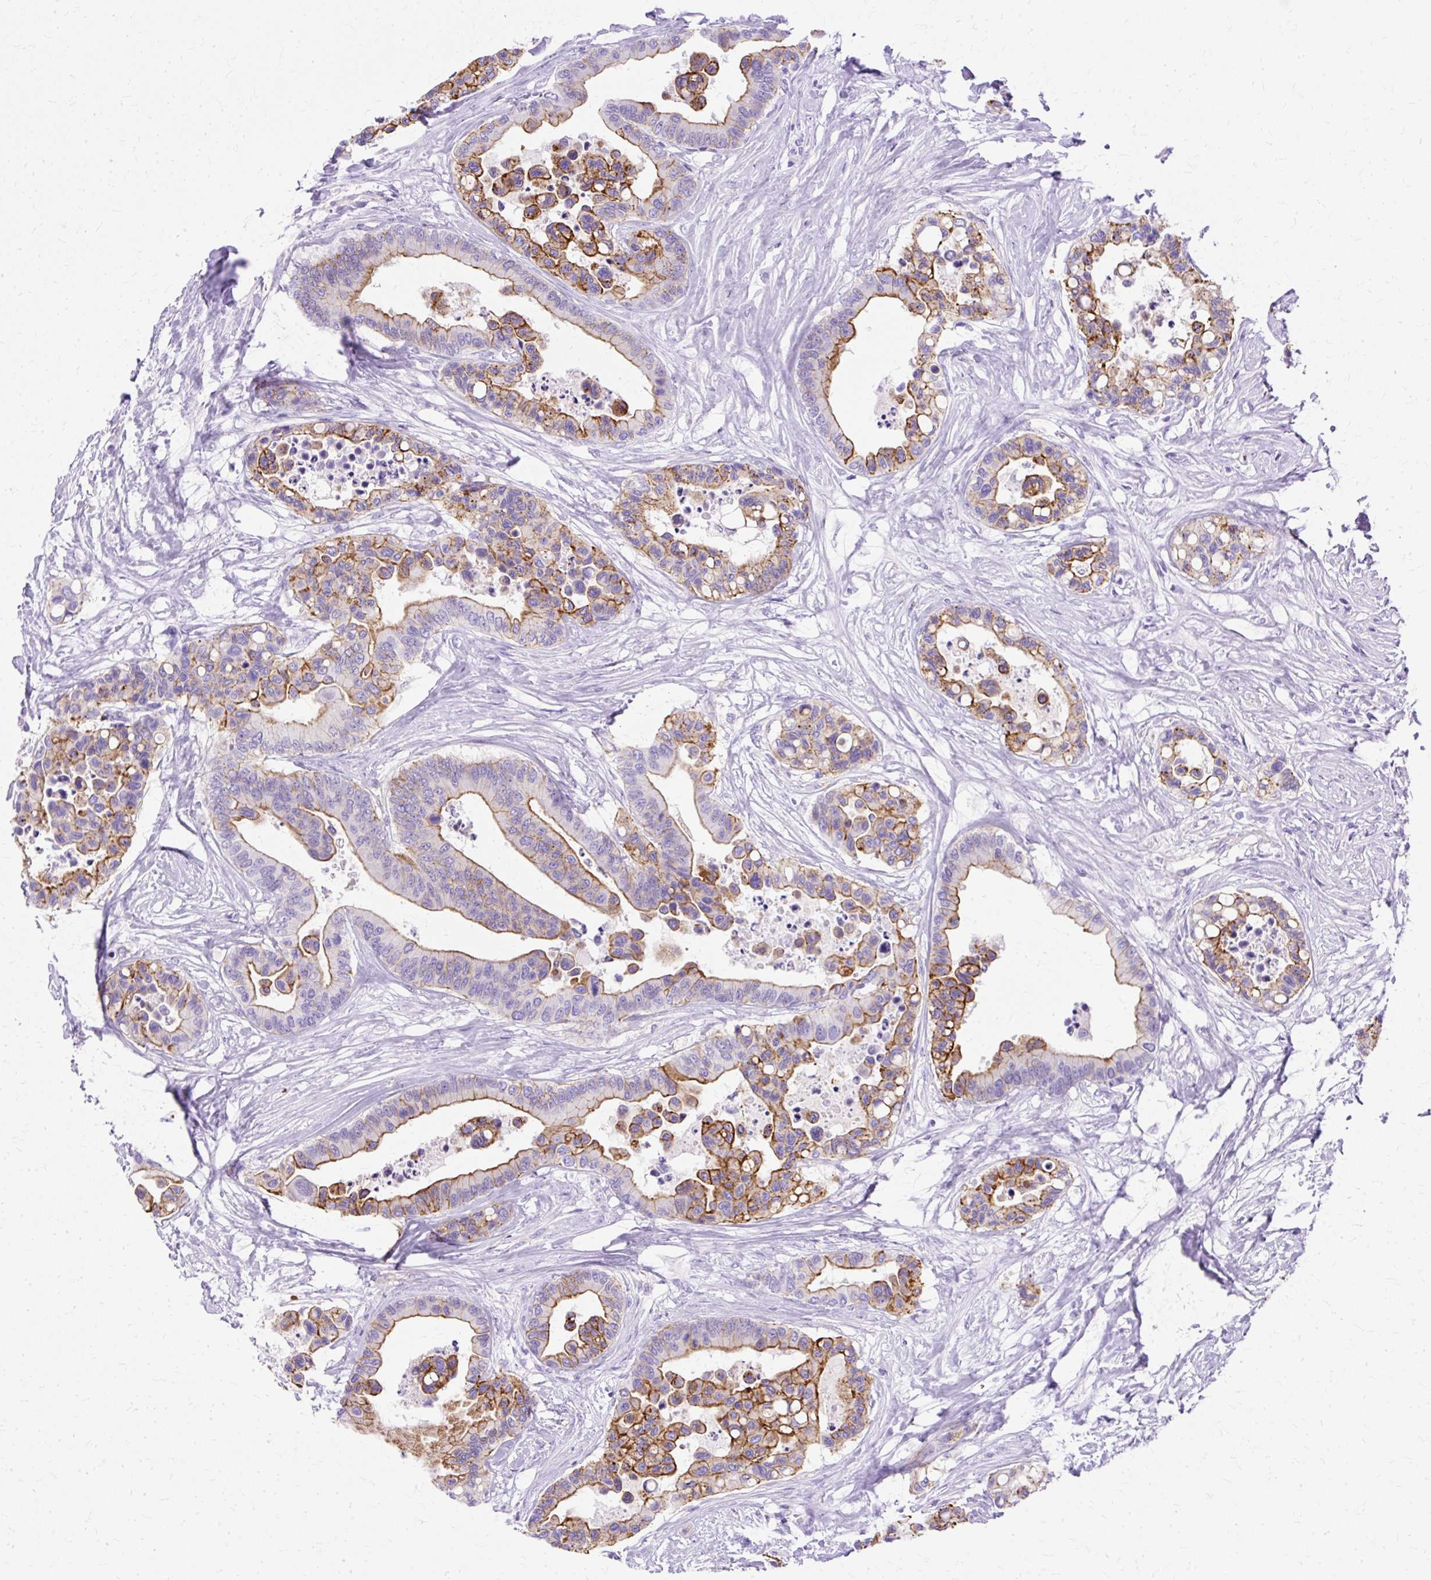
{"staining": {"intensity": "moderate", "quantity": "25%-75%", "location": "cytoplasmic/membranous"}, "tissue": "colorectal cancer", "cell_type": "Tumor cells", "image_type": "cancer", "snomed": [{"axis": "morphology", "description": "Adenocarcinoma, NOS"}, {"axis": "topography", "description": "Colon"}], "caption": "Colorectal adenocarcinoma stained with a protein marker shows moderate staining in tumor cells.", "gene": "MYO6", "patient": {"sex": "male", "age": 82}}